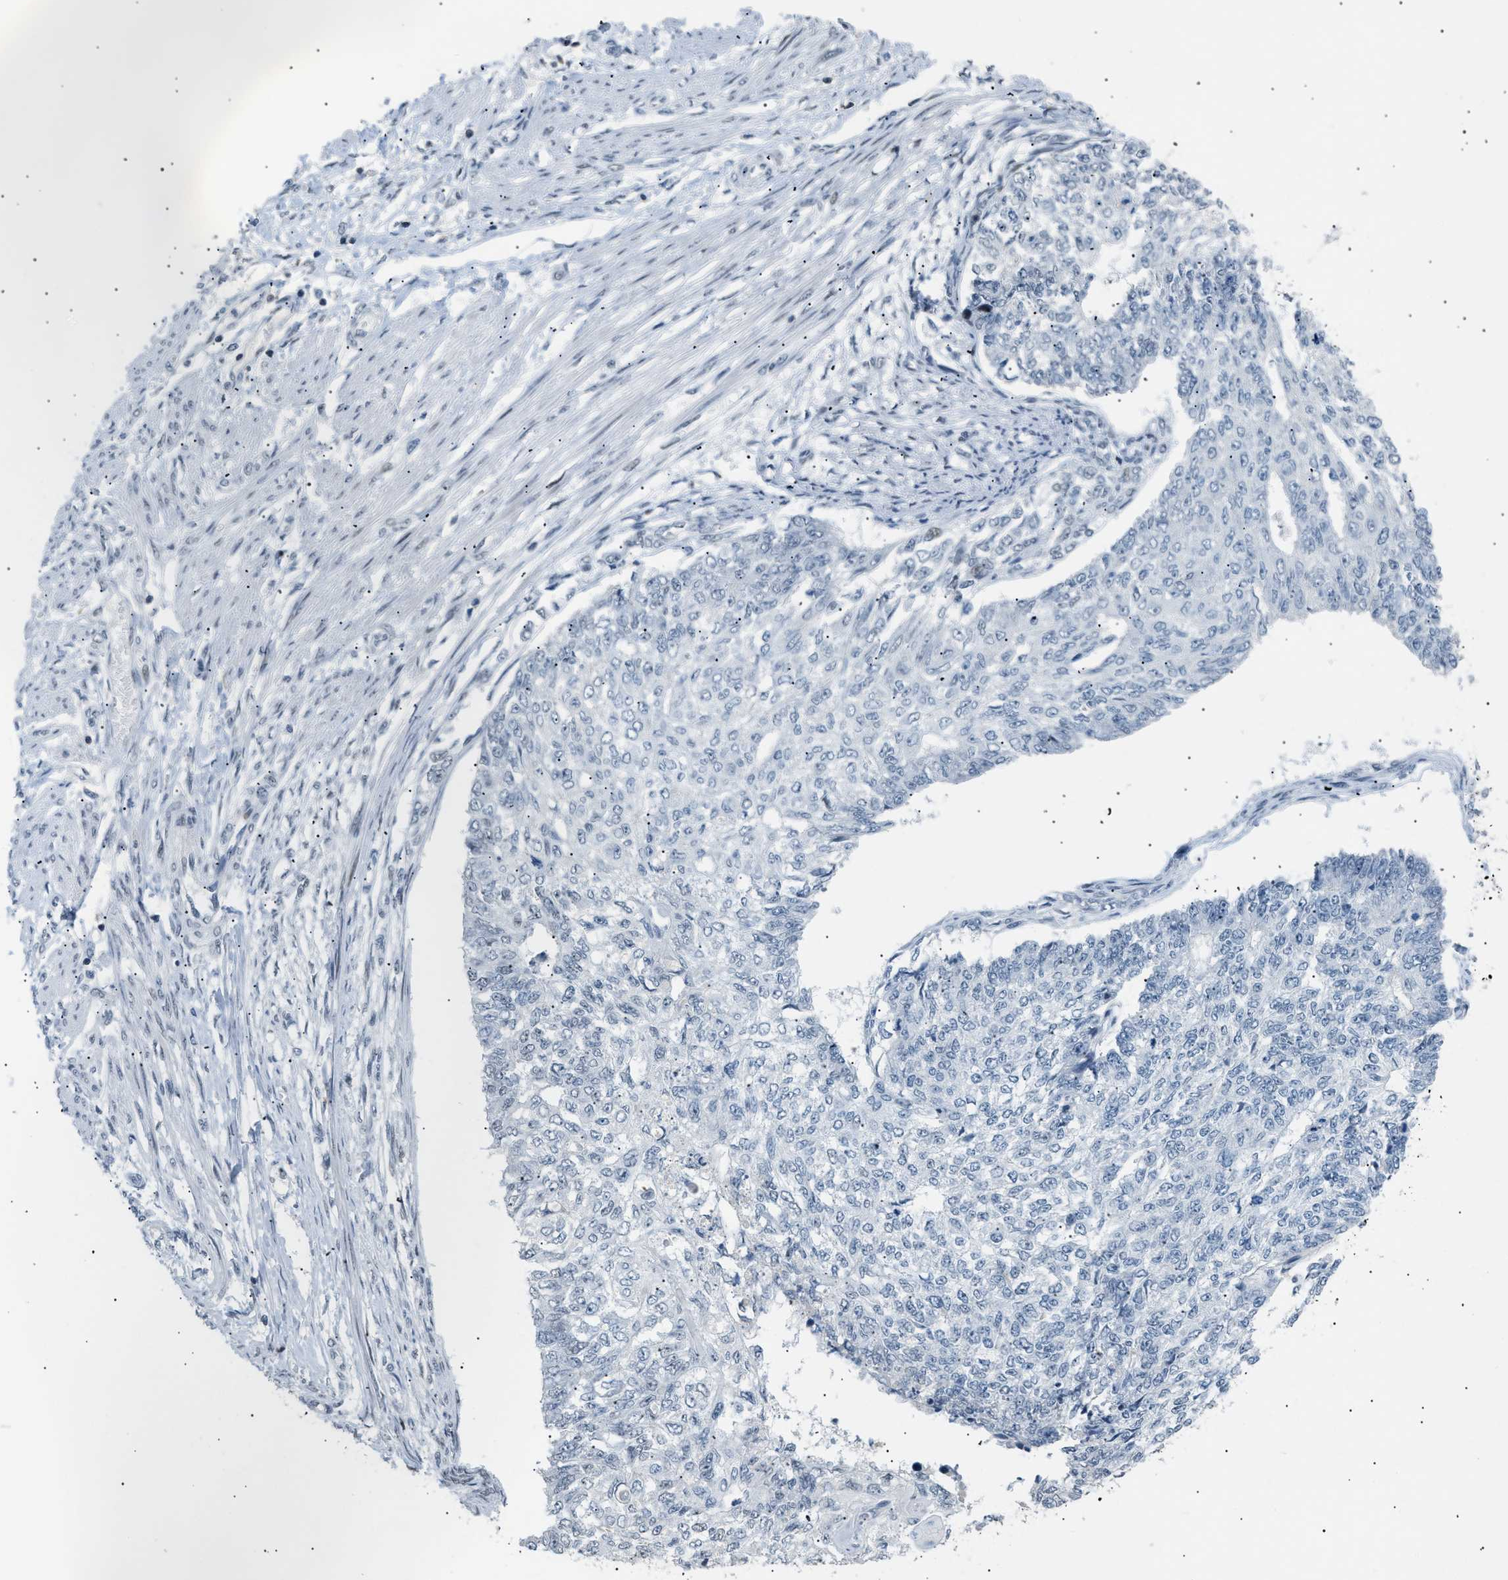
{"staining": {"intensity": "negative", "quantity": "none", "location": "none"}, "tissue": "endometrial cancer", "cell_type": "Tumor cells", "image_type": "cancer", "snomed": [{"axis": "morphology", "description": "Adenocarcinoma, NOS"}, {"axis": "topography", "description": "Endometrium"}], "caption": "Immunohistochemical staining of human adenocarcinoma (endometrial) displays no significant positivity in tumor cells.", "gene": "KCNC3", "patient": {"sex": "female", "age": 32}}